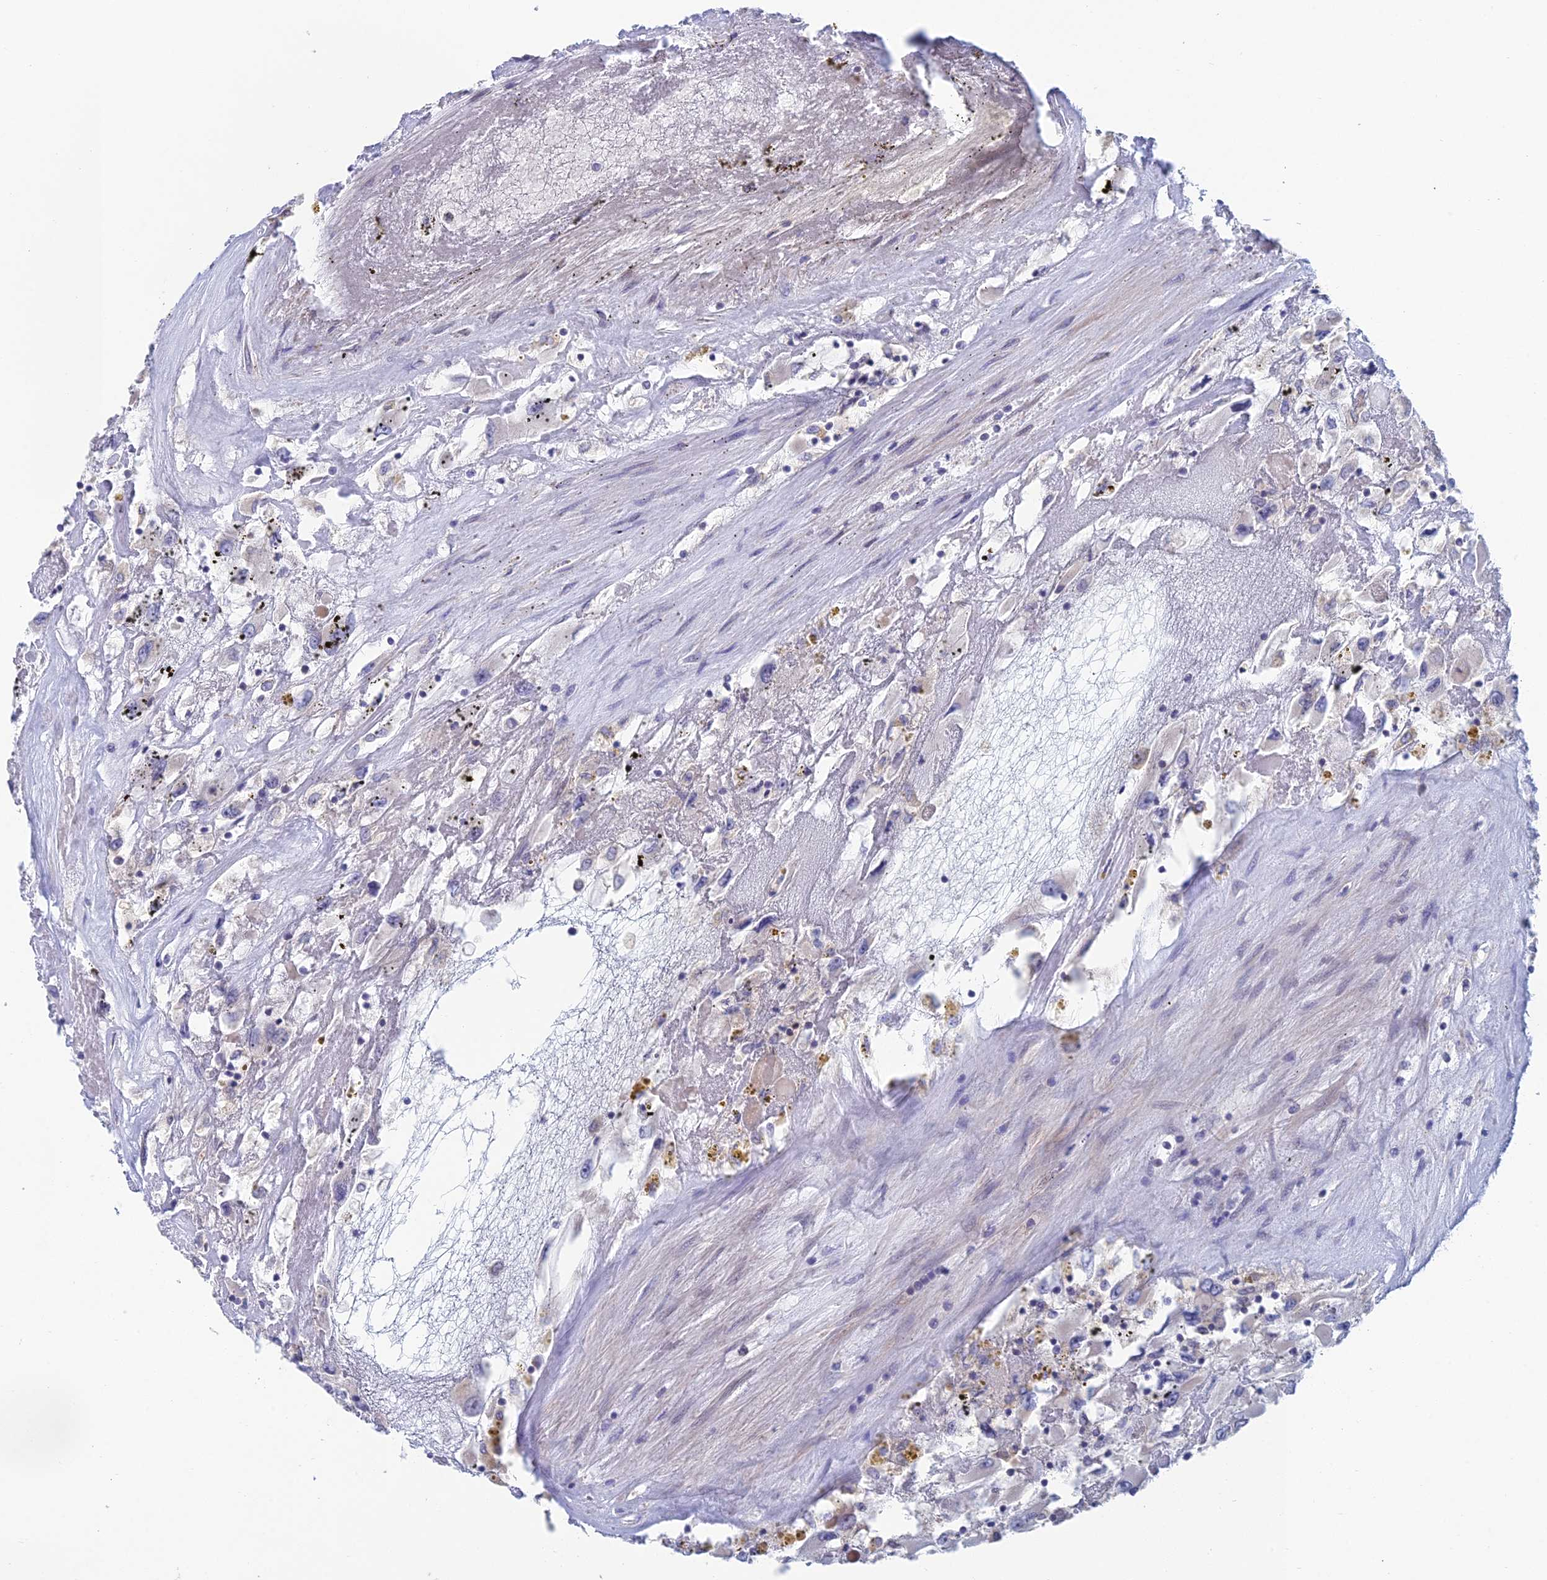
{"staining": {"intensity": "negative", "quantity": "none", "location": "none"}, "tissue": "renal cancer", "cell_type": "Tumor cells", "image_type": "cancer", "snomed": [{"axis": "morphology", "description": "Adenocarcinoma, NOS"}, {"axis": "topography", "description": "Kidney"}], "caption": "This is a image of immunohistochemistry staining of renal cancer, which shows no staining in tumor cells.", "gene": "USP37", "patient": {"sex": "female", "age": 52}}